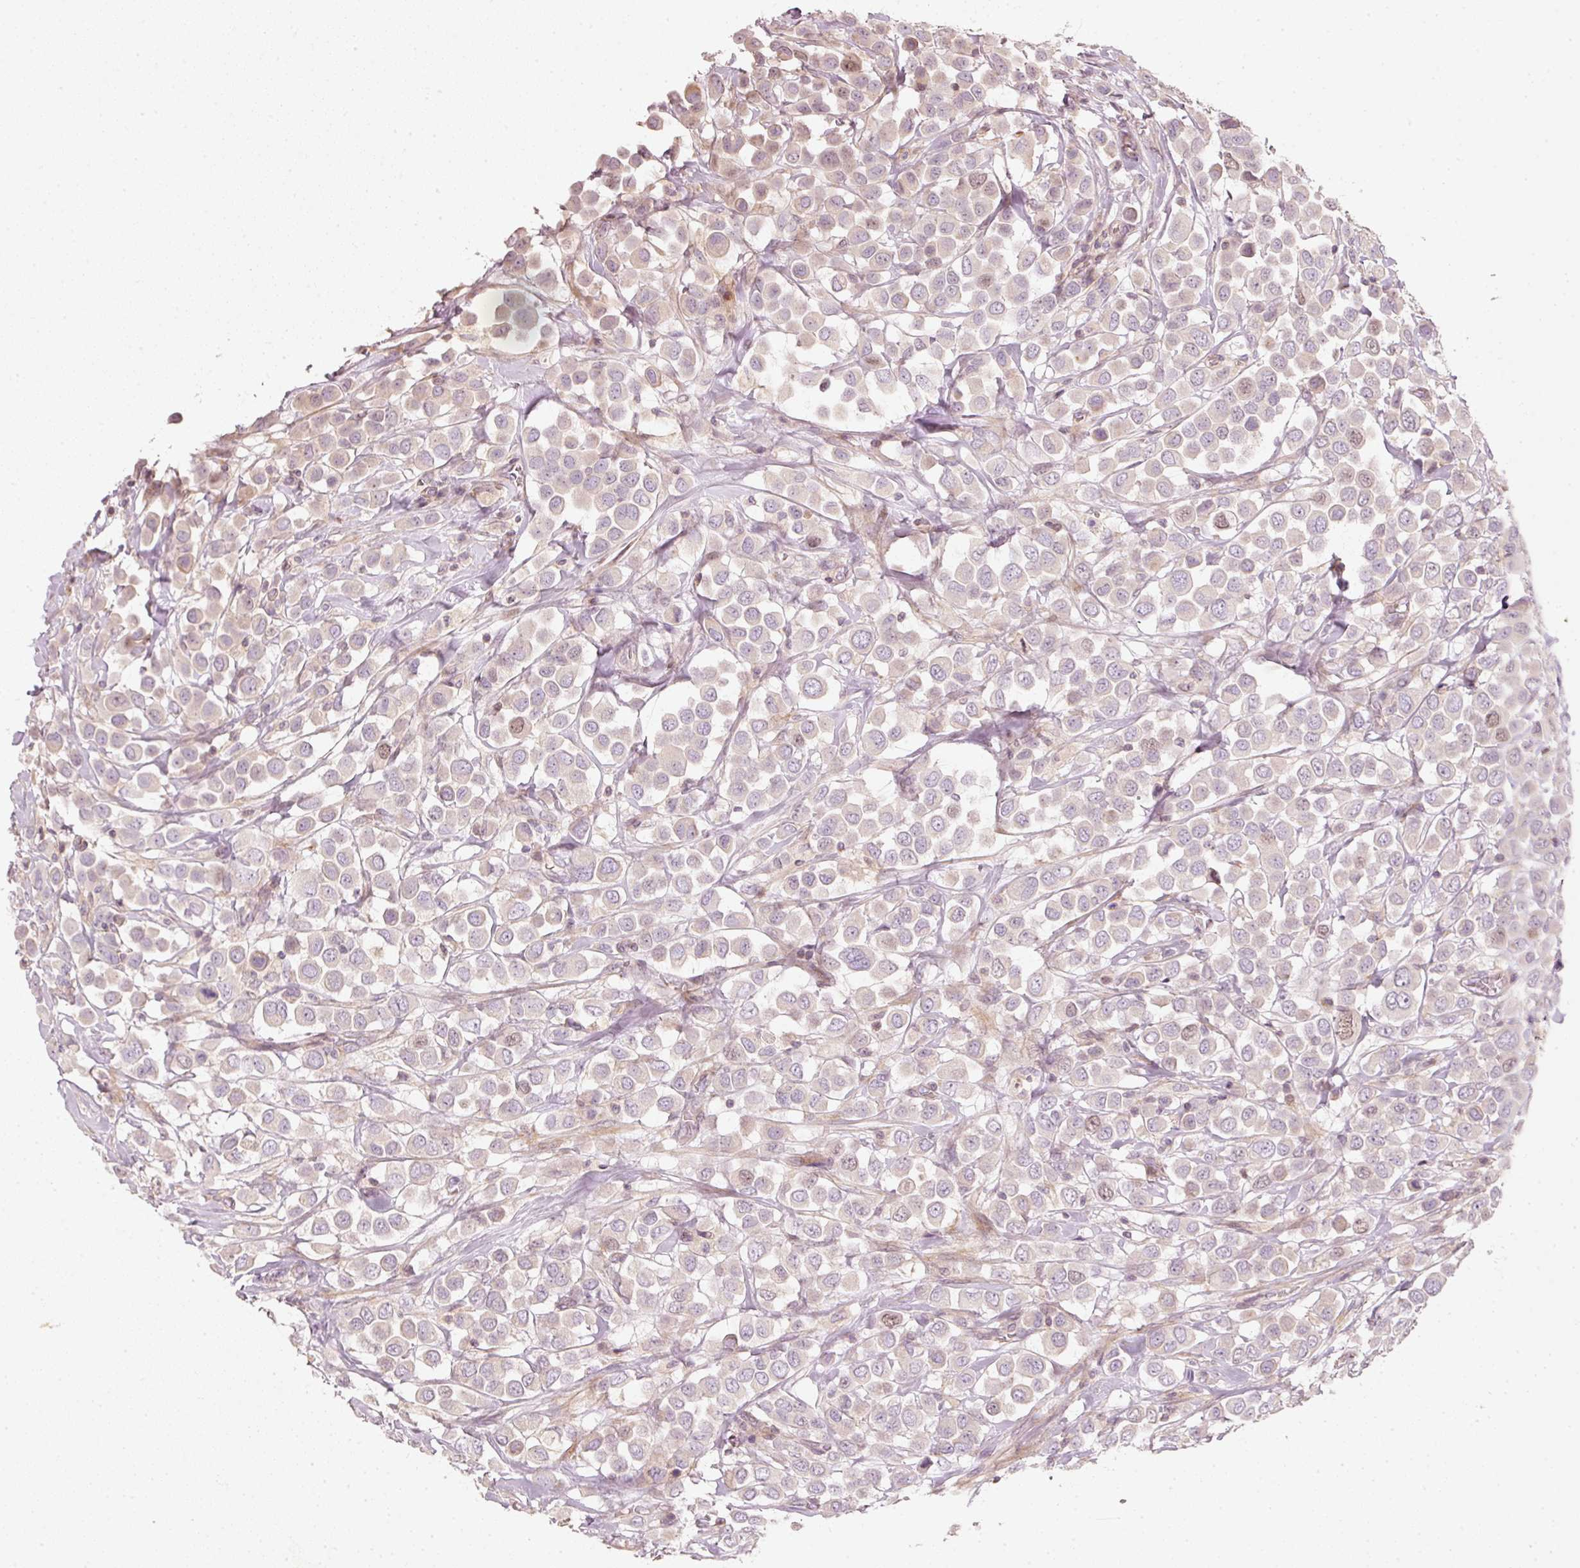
{"staining": {"intensity": "negative", "quantity": "none", "location": "none"}, "tissue": "breast cancer", "cell_type": "Tumor cells", "image_type": "cancer", "snomed": [{"axis": "morphology", "description": "Duct carcinoma"}, {"axis": "topography", "description": "Breast"}], "caption": "This is a micrograph of IHC staining of breast cancer (infiltrating ductal carcinoma), which shows no staining in tumor cells.", "gene": "TREX2", "patient": {"sex": "female", "age": 61}}